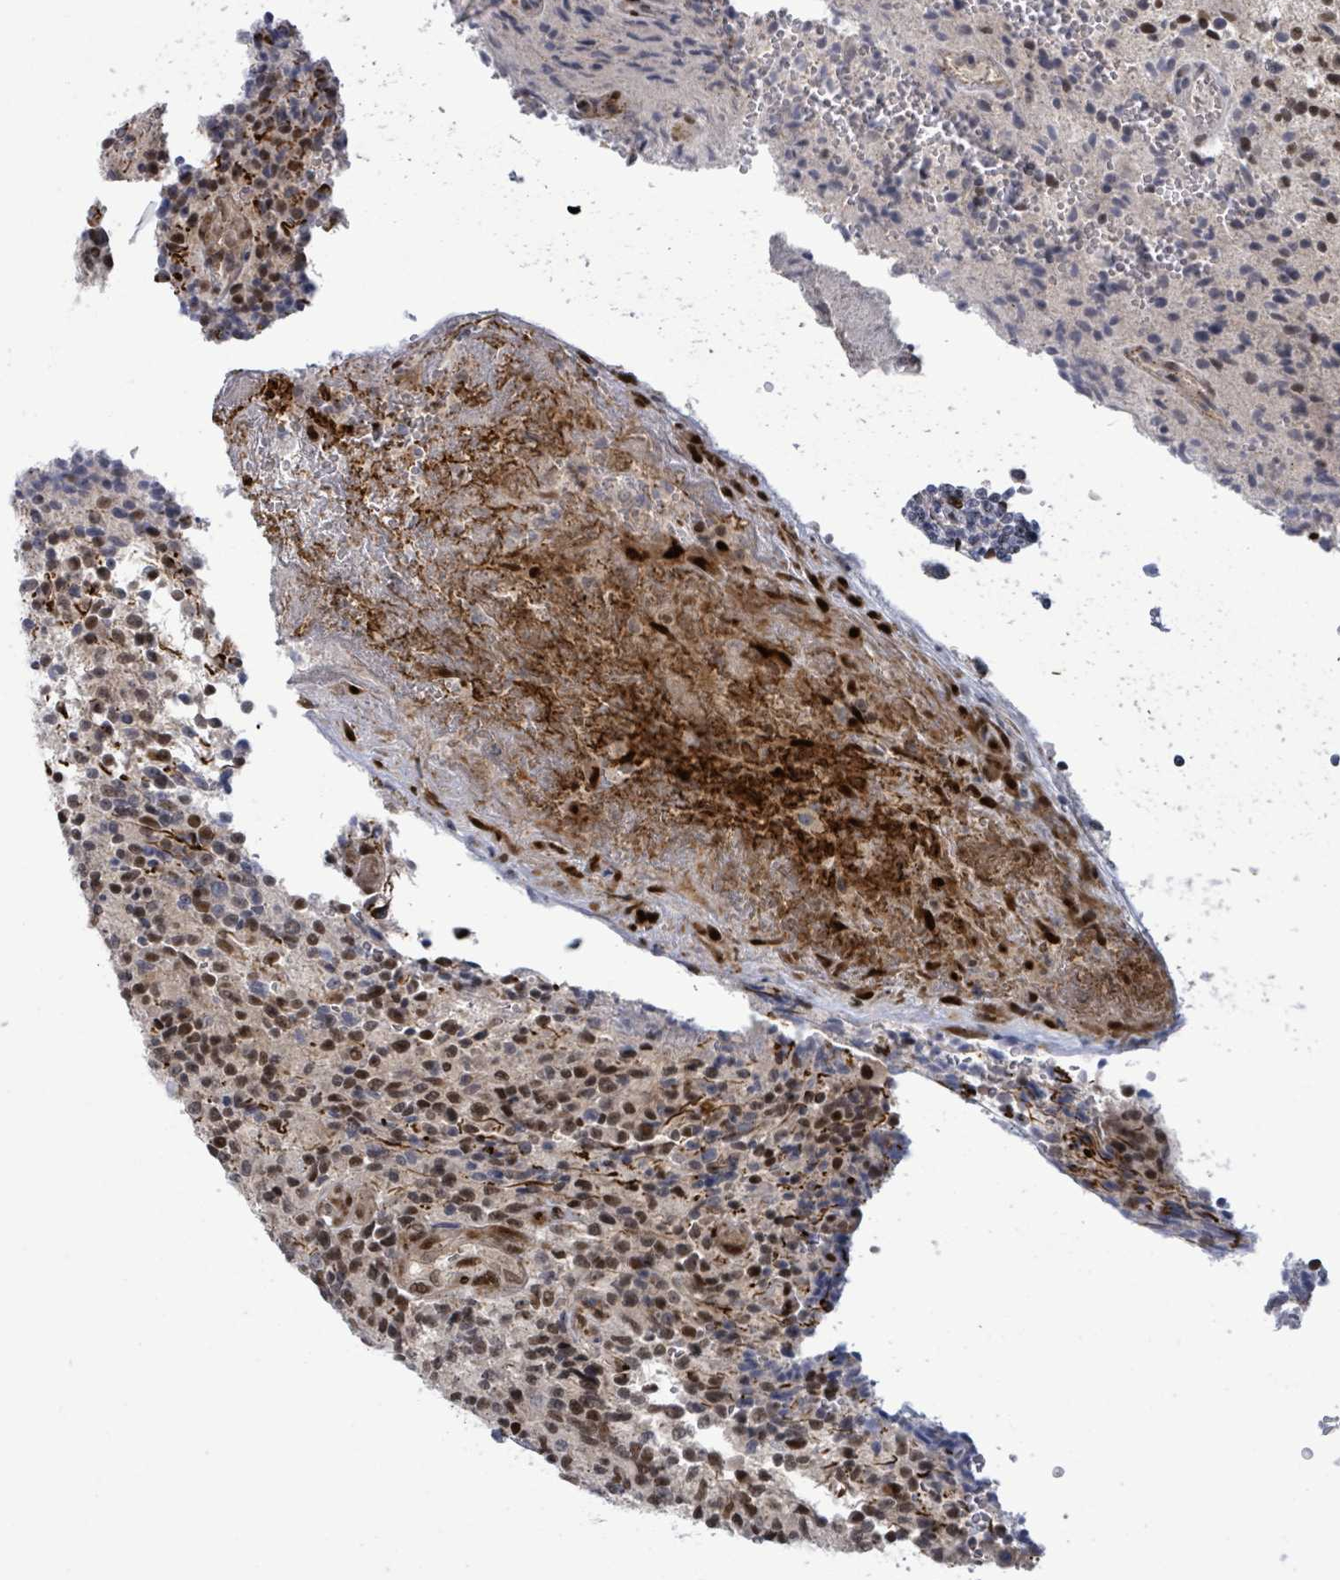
{"staining": {"intensity": "moderate", "quantity": "25%-75%", "location": "nuclear"}, "tissue": "glioma", "cell_type": "Tumor cells", "image_type": "cancer", "snomed": [{"axis": "morphology", "description": "Normal tissue, NOS"}, {"axis": "morphology", "description": "Glioma, malignant, High grade"}, {"axis": "topography", "description": "Cerebral cortex"}], "caption": "Protein staining displays moderate nuclear expression in approximately 25%-75% of tumor cells in malignant glioma (high-grade). The staining was performed using DAB (3,3'-diaminobenzidine) to visualize the protein expression in brown, while the nuclei were stained in blue with hematoxylin (Magnification: 20x).", "gene": "TUSC1", "patient": {"sex": "male", "age": 56}}